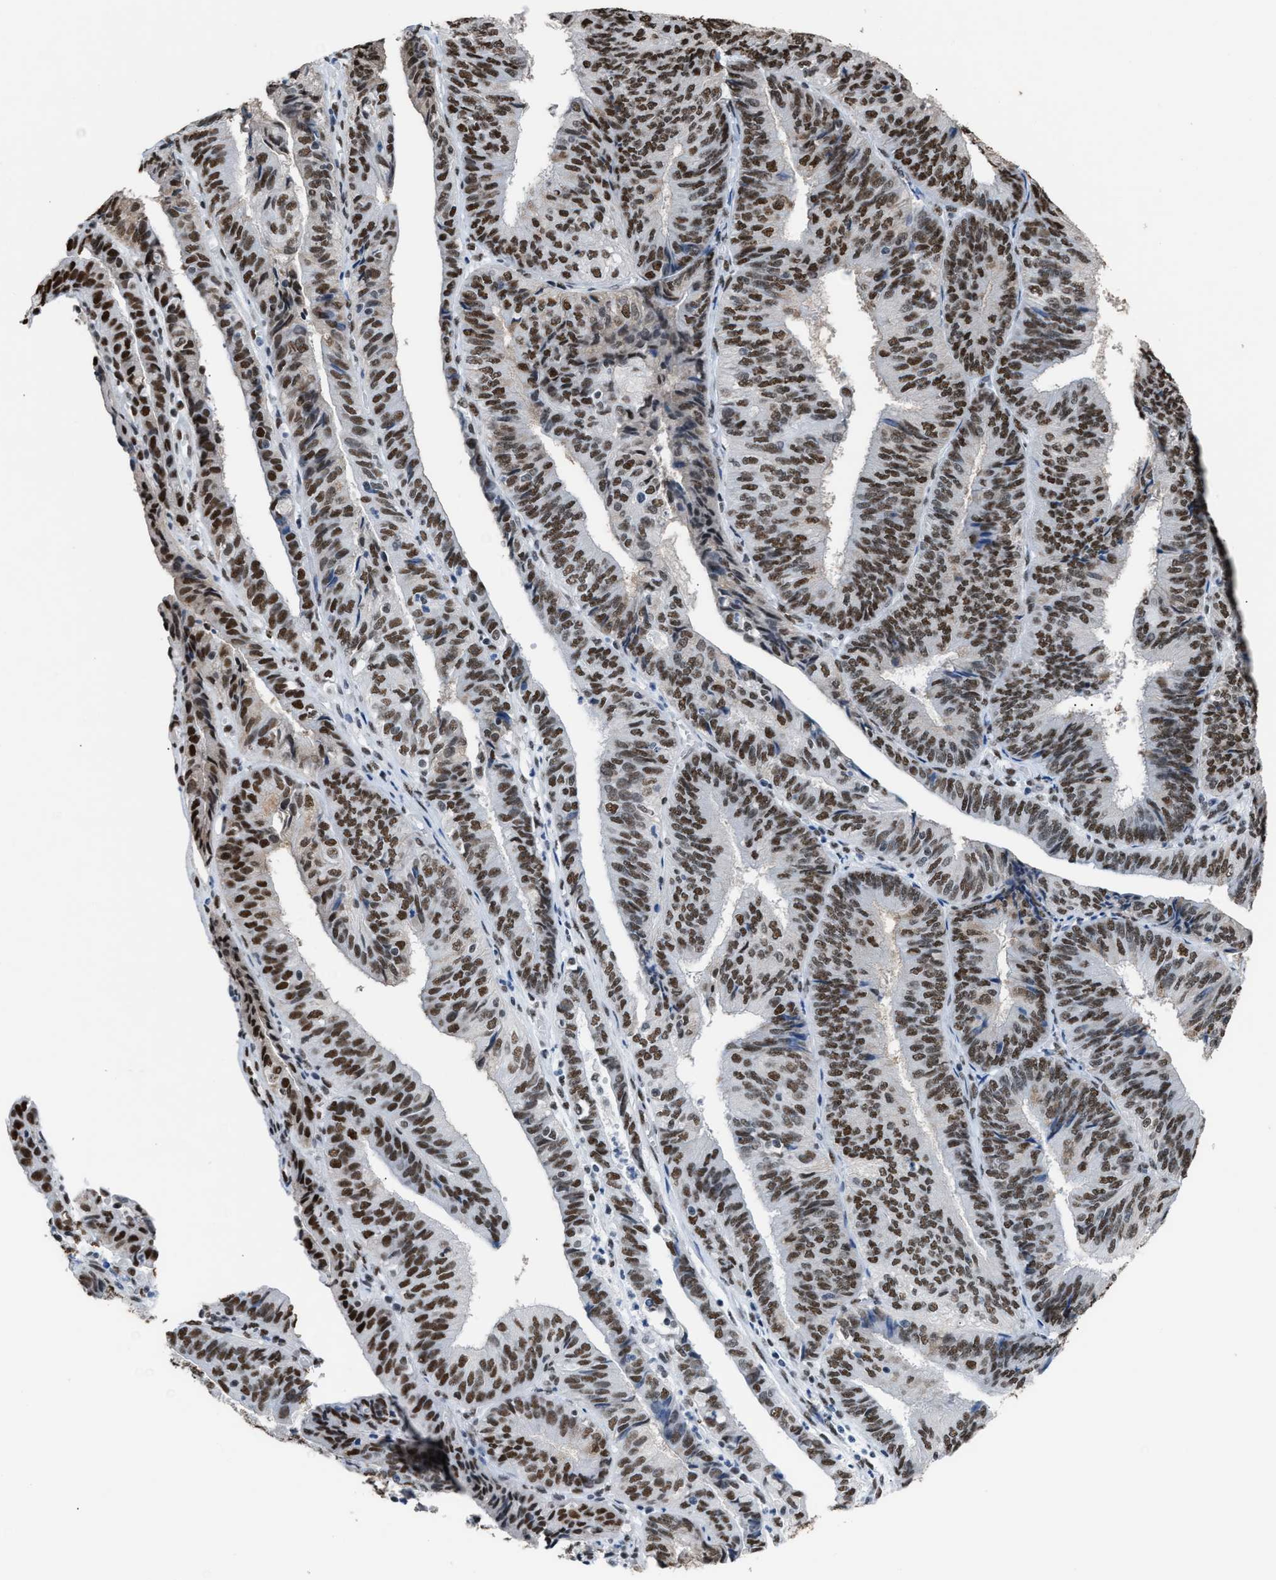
{"staining": {"intensity": "strong", "quantity": ">75%", "location": "nuclear"}, "tissue": "endometrial cancer", "cell_type": "Tumor cells", "image_type": "cancer", "snomed": [{"axis": "morphology", "description": "Adenocarcinoma, NOS"}, {"axis": "topography", "description": "Endometrium"}], "caption": "A photomicrograph of human endometrial cancer (adenocarcinoma) stained for a protein demonstrates strong nuclear brown staining in tumor cells.", "gene": "CCAR2", "patient": {"sex": "female", "age": 58}}